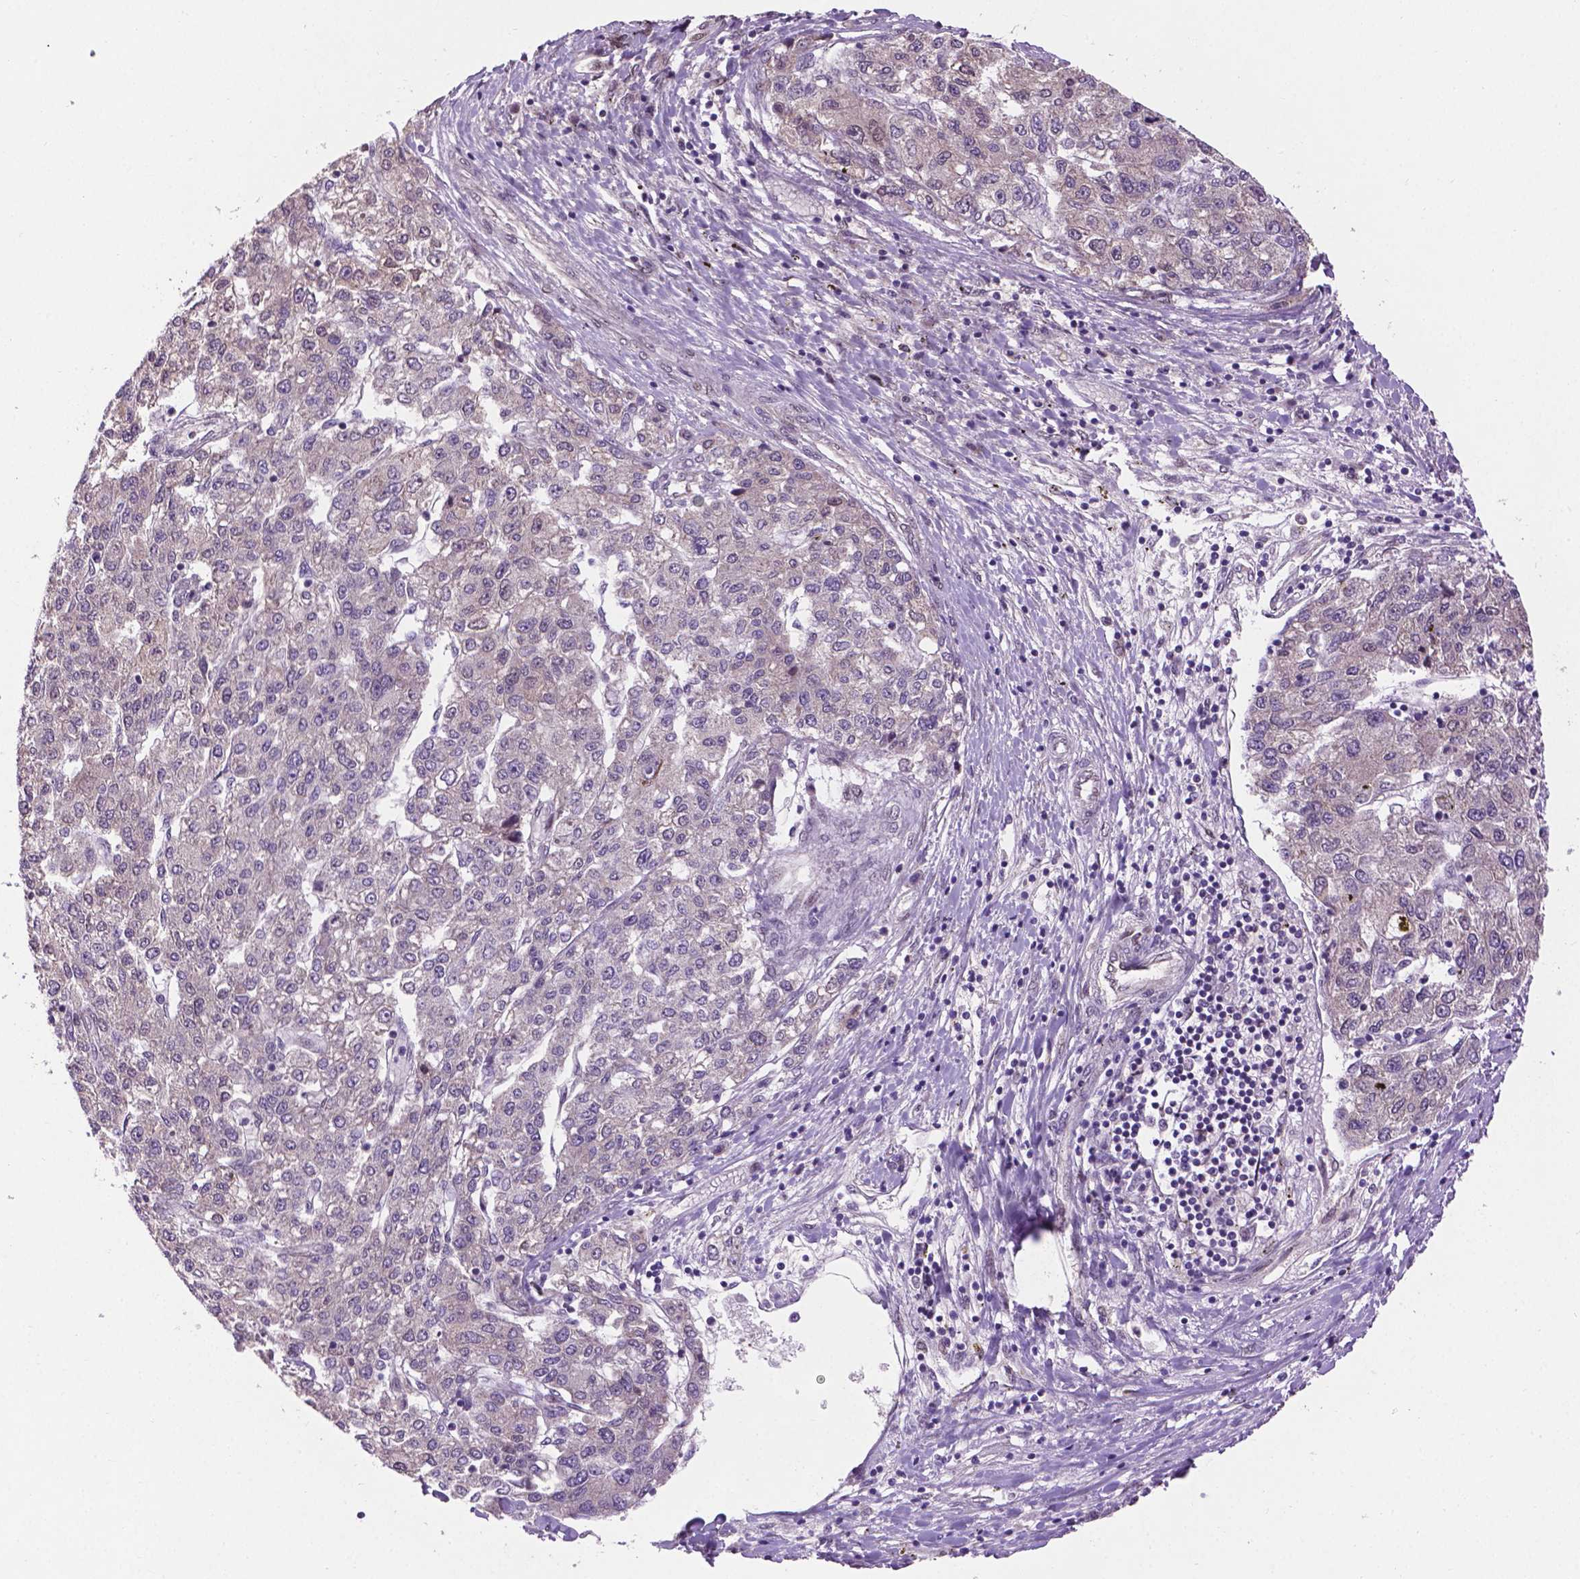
{"staining": {"intensity": "negative", "quantity": "none", "location": "none"}, "tissue": "liver cancer", "cell_type": "Tumor cells", "image_type": "cancer", "snomed": [{"axis": "morphology", "description": "Carcinoma, Hepatocellular, NOS"}, {"axis": "topography", "description": "Liver"}], "caption": "IHC micrograph of neoplastic tissue: human hepatocellular carcinoma (liver) stained with DAB (3,3'-diaminobenzidine) reveals no significant protein staining in tumor cells.", "gene": "IRF6", "patient": {"sex": "male", "age": 56}}